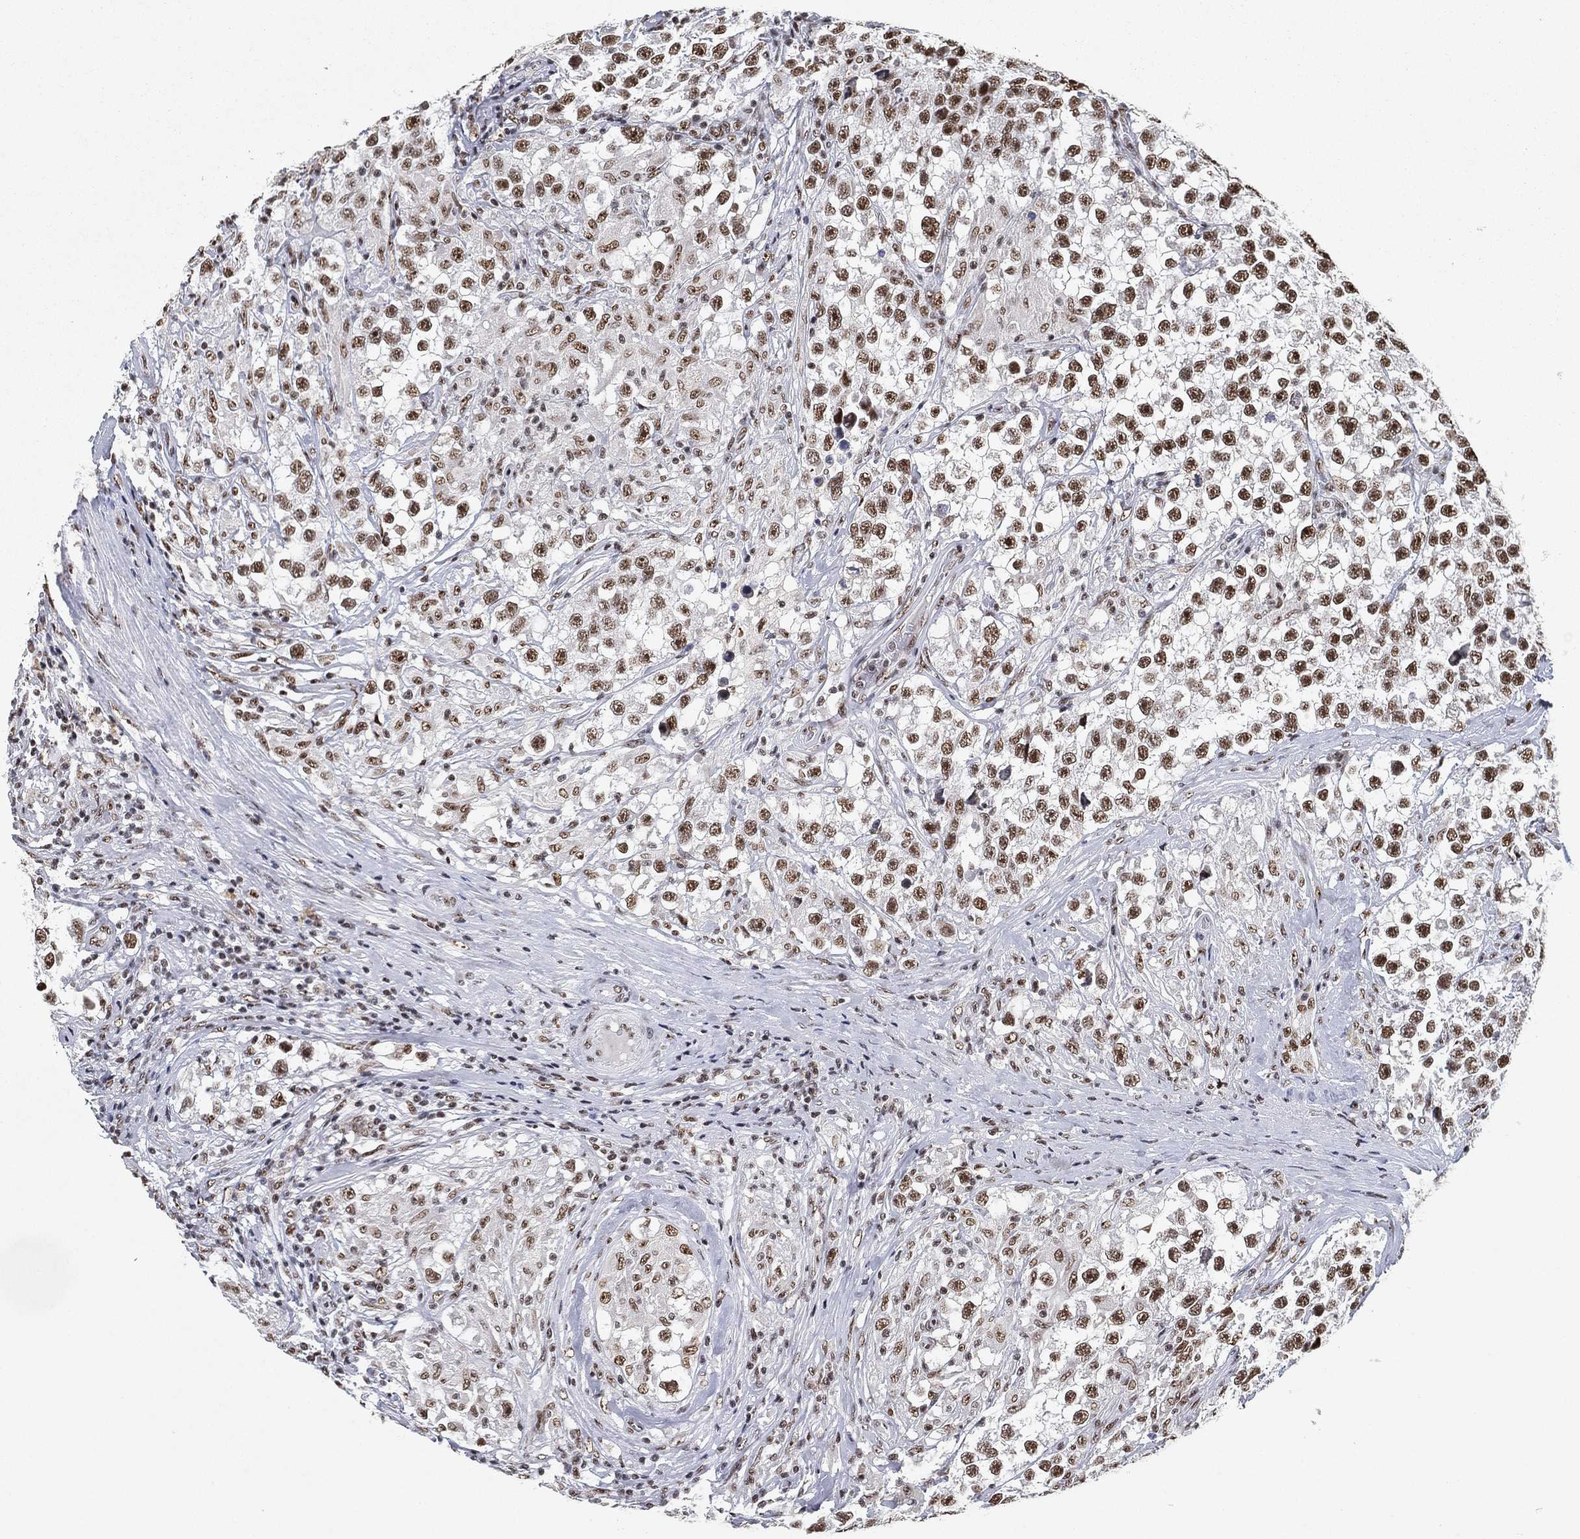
{"staining": {"intensity": "strong", "quantity": "25%-75%", "location": "nuclear"}, "tissue": "testis cancer", "cell_type": "Tumor cells", "image_type": "cancer", "snomed": [{"axis": "morphology", "description": "Seminoma, NOS"}, {"axis": "topography", "description": "Testis"}], "caption": "DAB immunohistochemical staining of human seminoma (testis) displays strong nuclear protein staining in about 25%-75% of tumor cells.", "gene": "DDX27", "patient": {"sex": "male", "age": 46}}